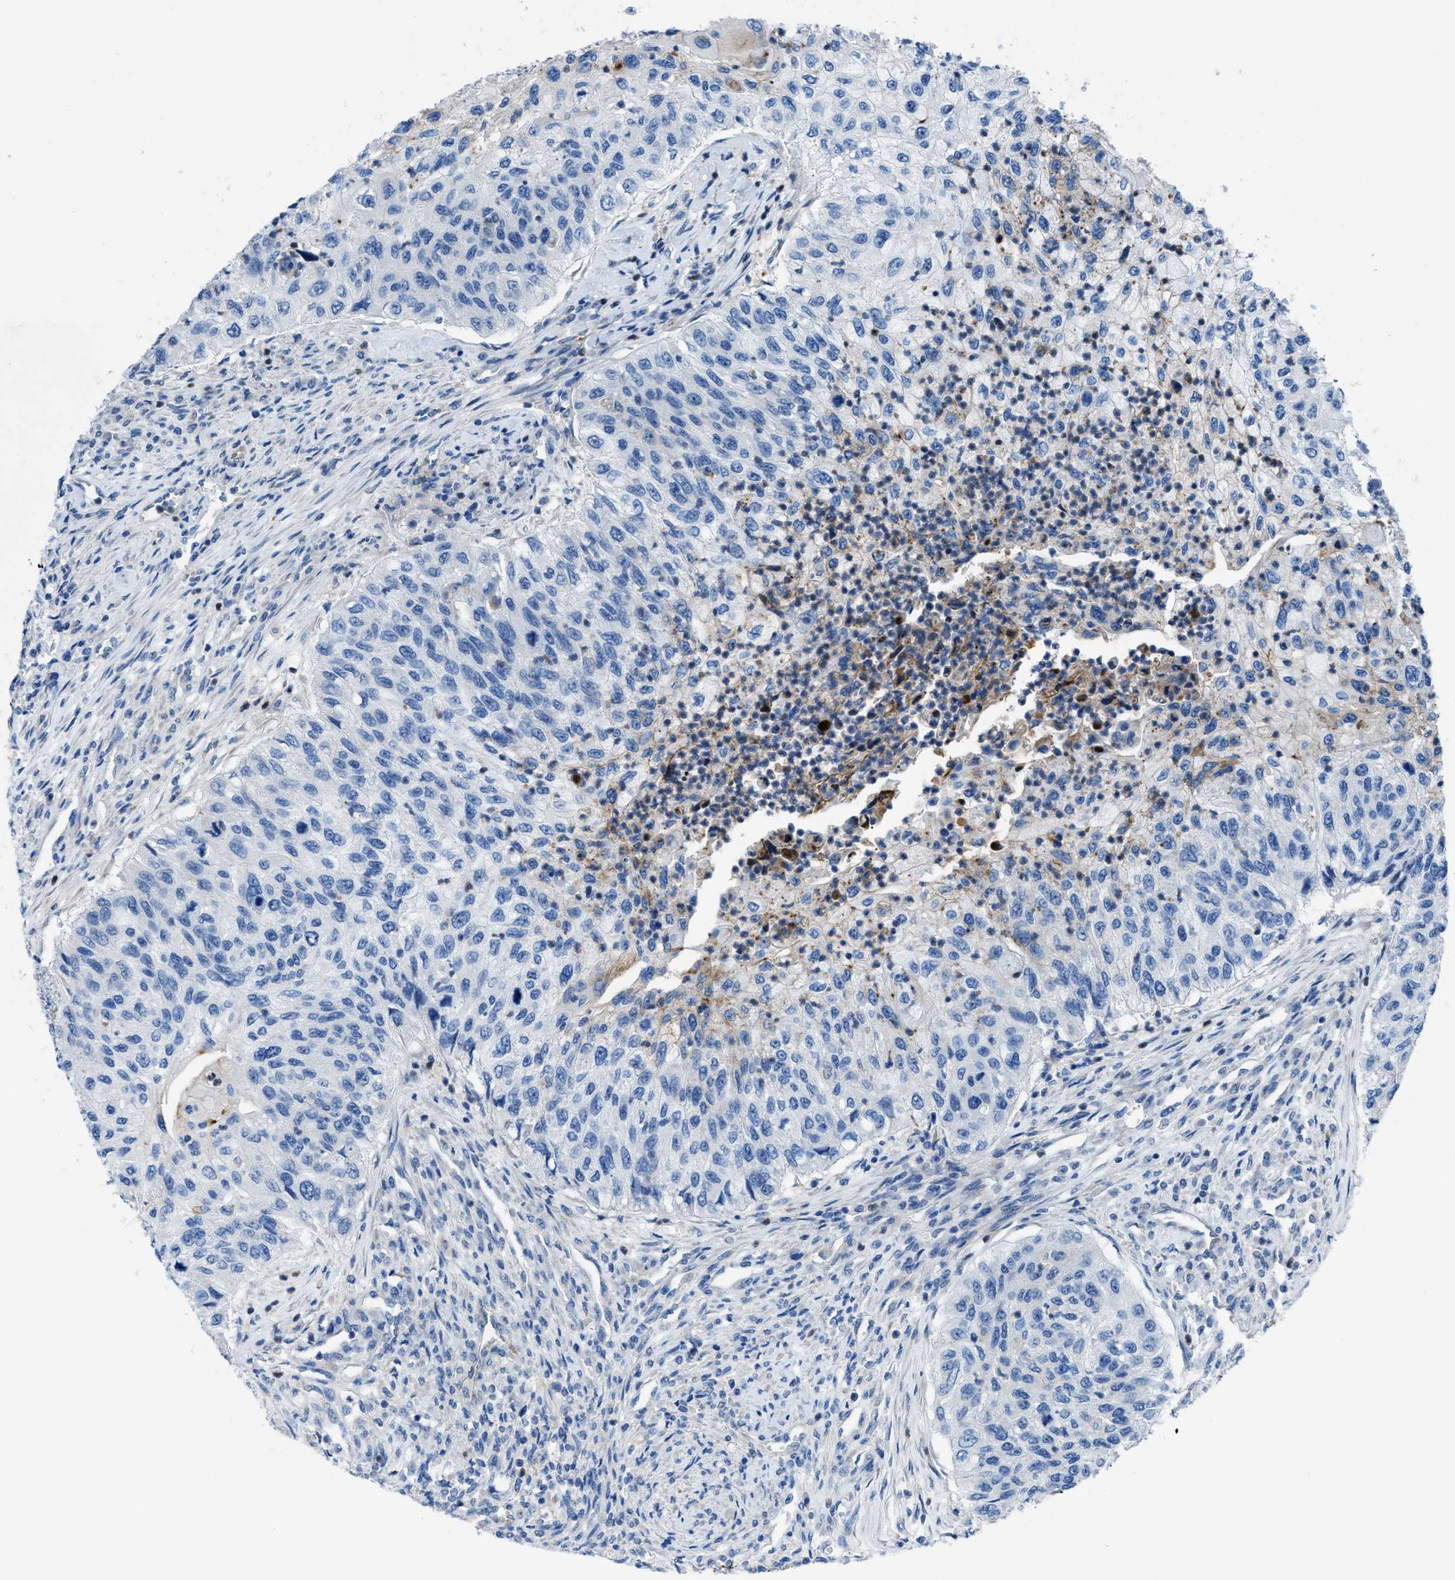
{"staining": {"intensity": "negative", "quantity": "none", "location": "none"}, "tissue": "urothelial cancer", "cell_type": "Tumor cells", "image_type": "cancer", "snomed": [{"axis": "morphology", "description": "Urothelial carcinoma, High grade"}, {"axis": "topography", "description": "Urinary bladder"}], "caption": "IHC micrograph of neoplastic tissue: human high-grade urothelial carcinoma stained with DAB (3,3'-diaminobenzidine) reveals no significant protein staining in tumor cells.", "gene": "ITPR1", "patient": {"sex": "female", "age": 60}}